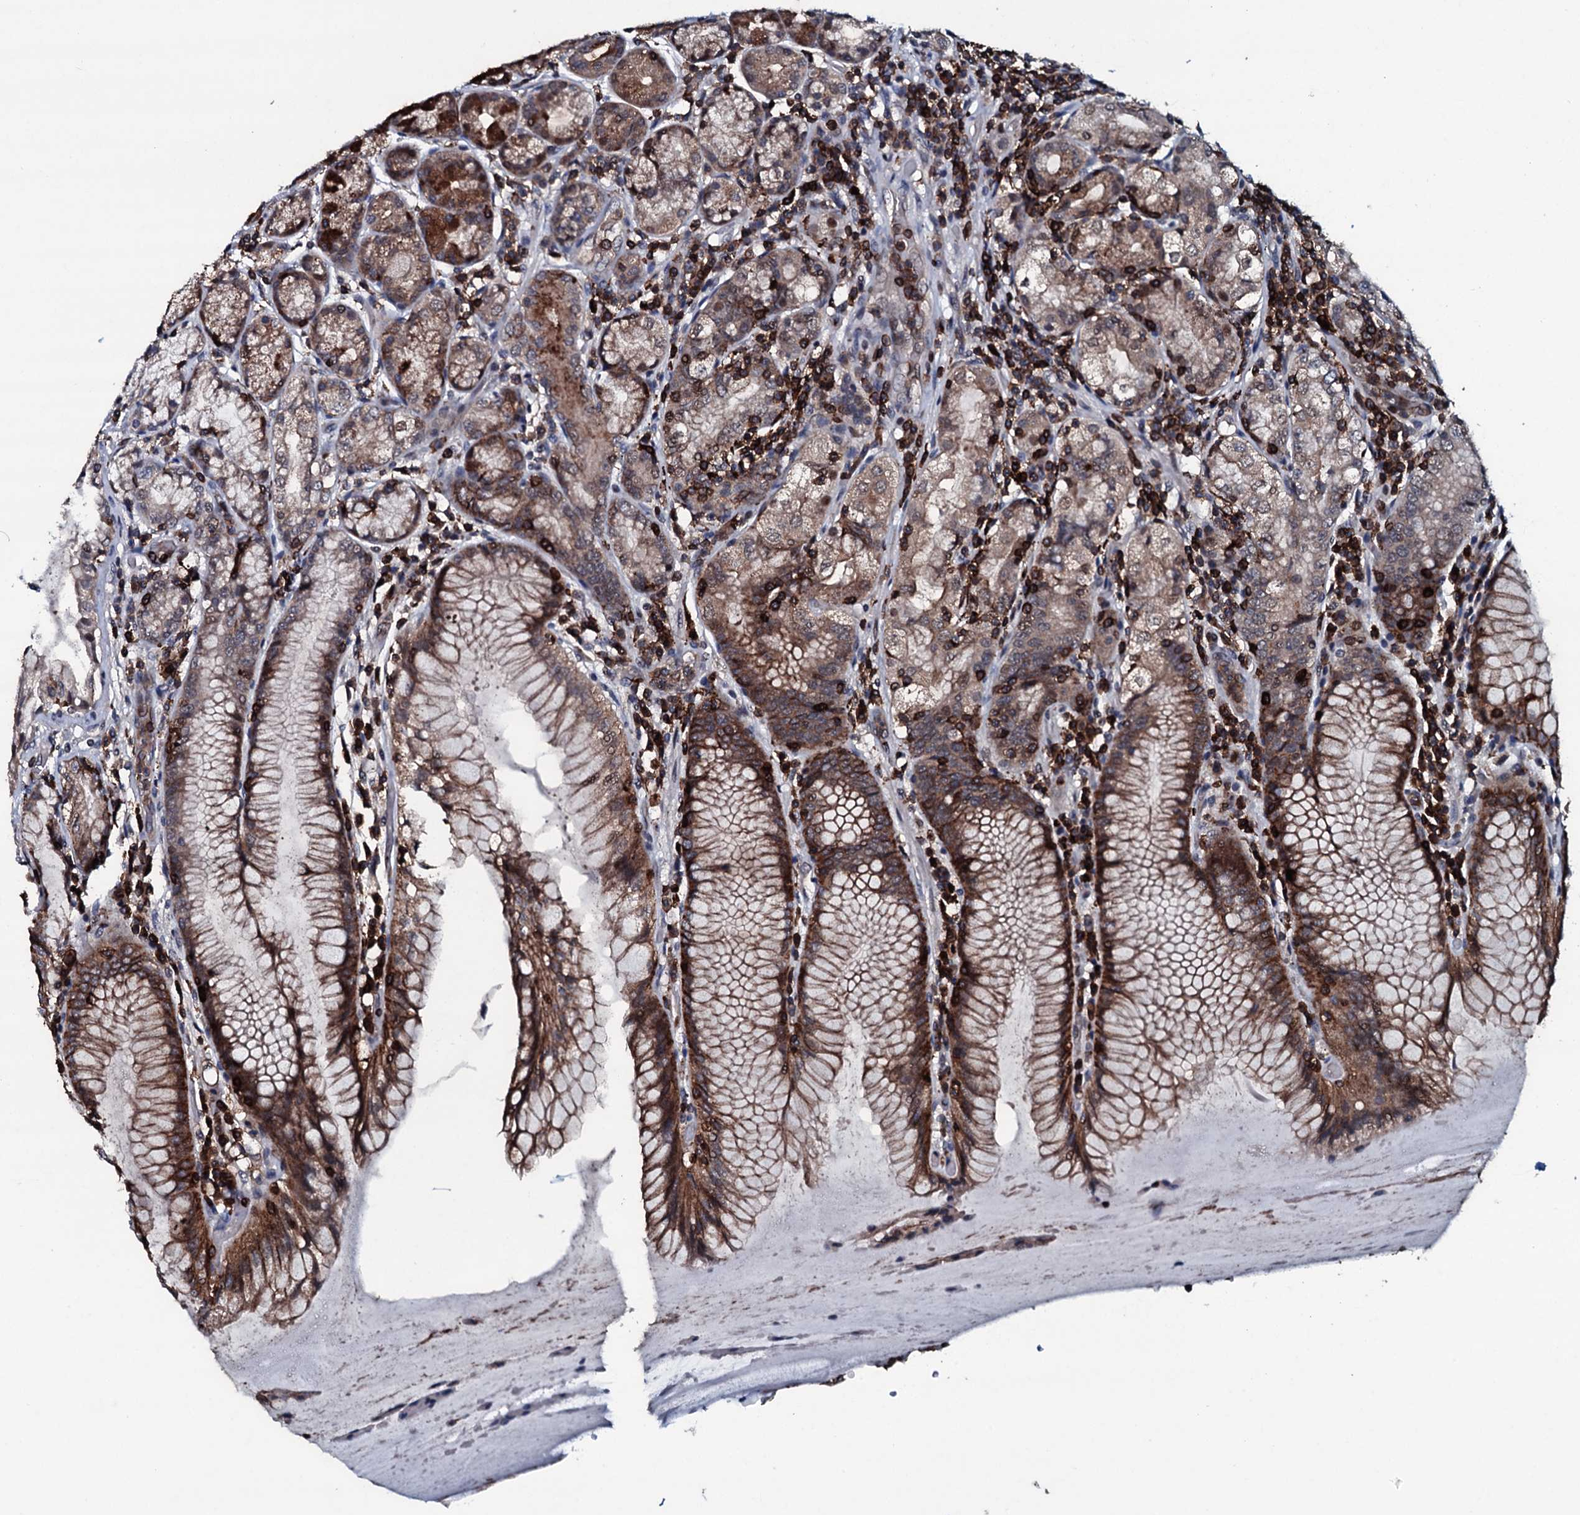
{"staining": {"intensity": "strong", "quantity": ">75%", "location": "cytoplasmic/membranous"}, "tissue": "stomach", "cell_type": "Glandular cells", "image_type": "normal", "snomed": [{"axis": "morphology", "description": "Normal tissue, NOS"}, {"axis": "topography", "description": "Stomach, upper"}, {"axis": "topography", "description": "Stomach, lower"}], "caption": "A high amount of strong cytoplasmic/membranous positivity is identified in approximately >75% of glandular cells in benign stomach. Immunohistochemistry stains the protein in brown and the nuclei are stained blue.", "gene": "OGFOD2", "patient": {"sex": "female", "age": 76}}